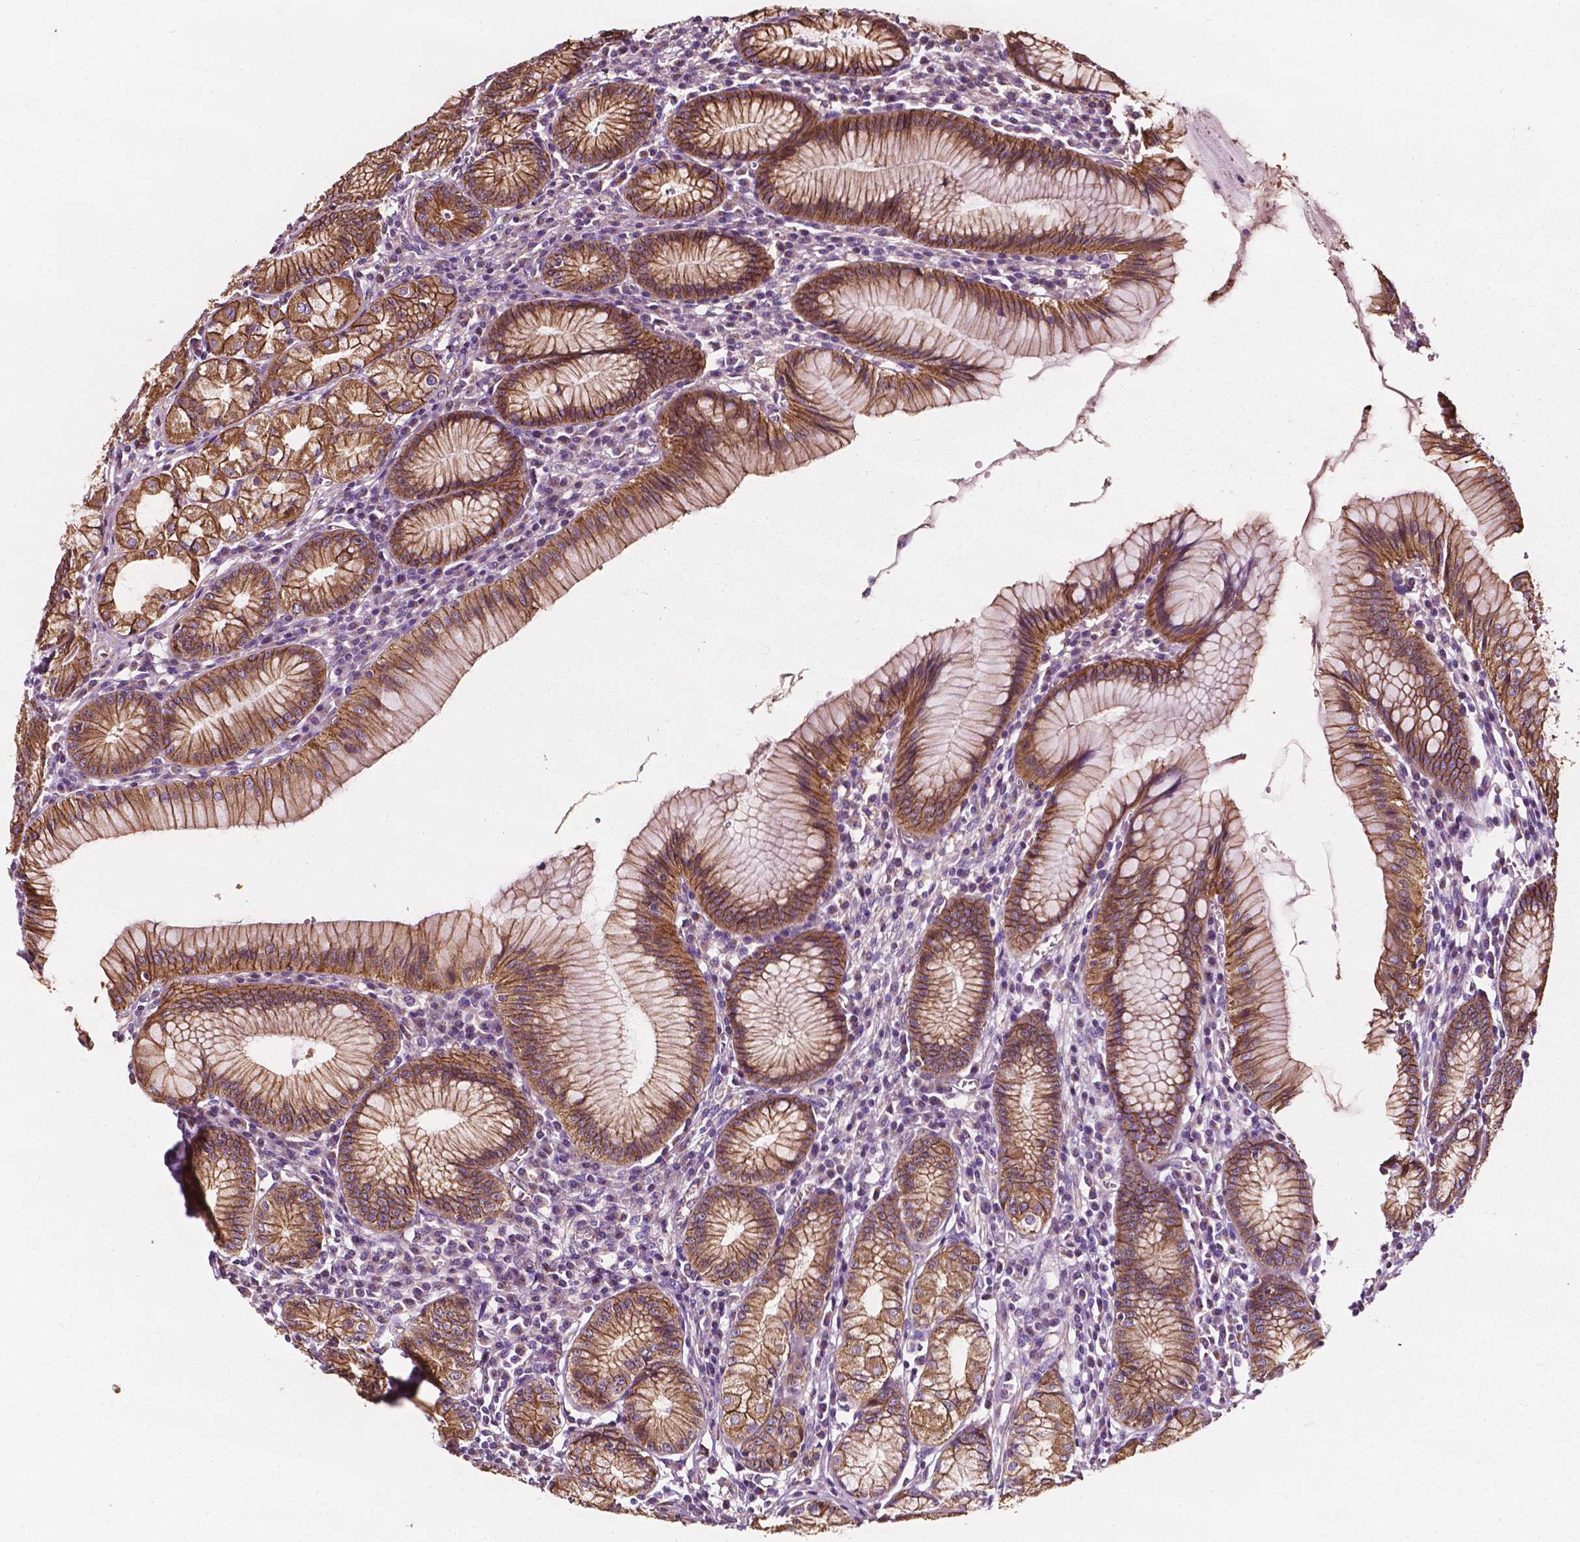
{"staining": {"intensity": "moderate", "quantity": ">75%", "location": "cytoplasmic/membranous"}, "tissue": "stomach", "cell_type": "Glandular cells", "image_type": "normal", "snomed": [{"axis": "morphology", "description": "Normal tissue, NOS"}, {"axis": "topography", "description": "Stomach"}], "caption": "Stomach stained with DAB immunohistochemistry (IHC) demonstrates medium levels of moderate cytoplasmic/membranous staining in about >75% of glandular cells. The protein of interest is stained brown, and the nuclei are stained in blue (DAB (3,3'-diaminobenzidine) IHC with brightfield microscopy, high magnification).", "gene": "ATG16L1", "patient": {"sex": "male", "age": 55}}